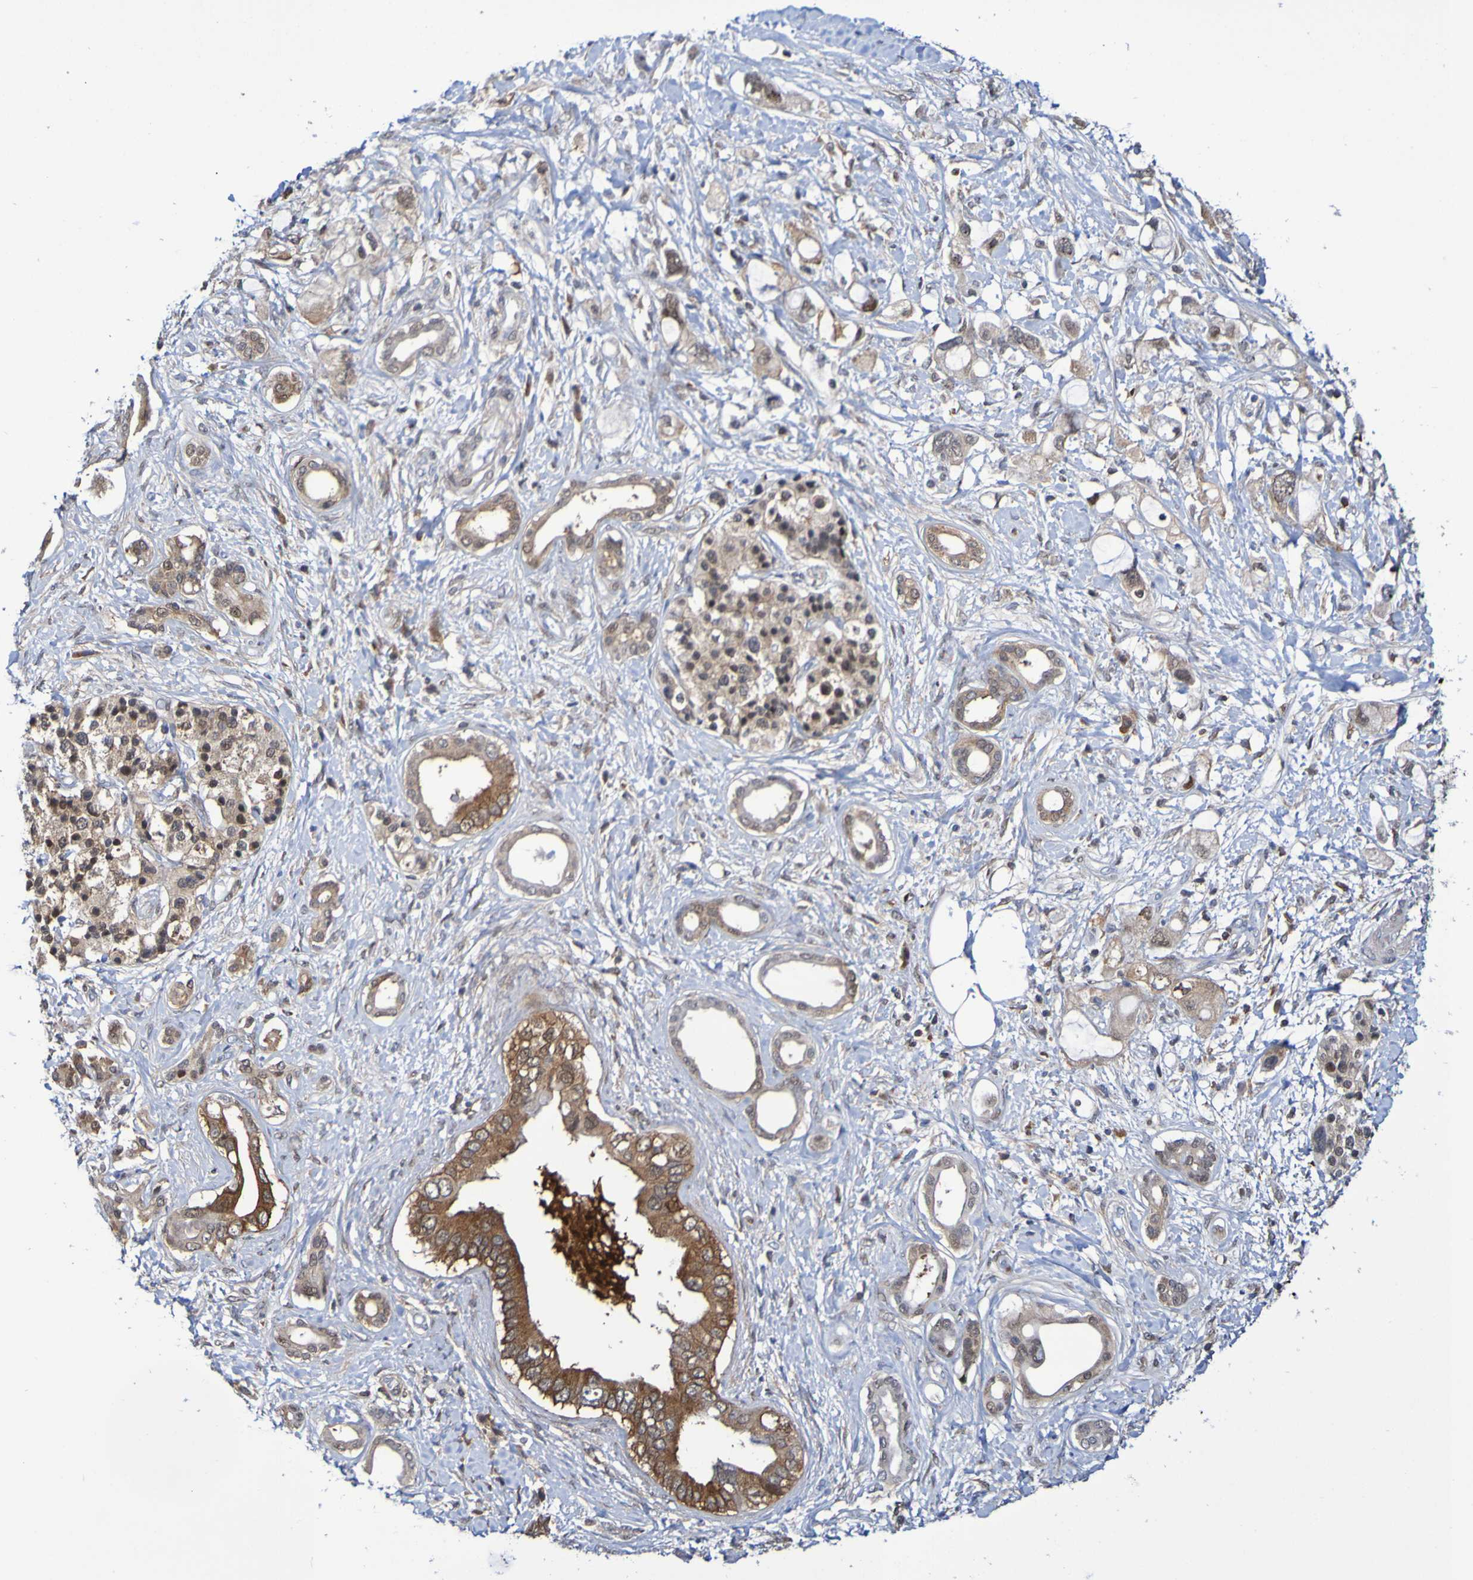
{"staining": {"intensity": "strong", "quantity": "25%-75%", "location": "cytoplasmic/membranous"}, "tissue": "pancreatic cancer", "cell_type": "Tumor cells", "image_type": "cancer", "snomed": [{"axis": "morphology", "description": "Adenocarcinoma, NOS"}, {"axis": "topography", "description": "Pancreas"}], "caption": "There is high levels of strong cytoplasmic/membranous expression in tumor cells of adenocarcinoma (pancreatic), as demonstrated by immunohistochemical staining (brown color).", "gene": "ATIC", "patient": {"sex": "female", "age": 56}}